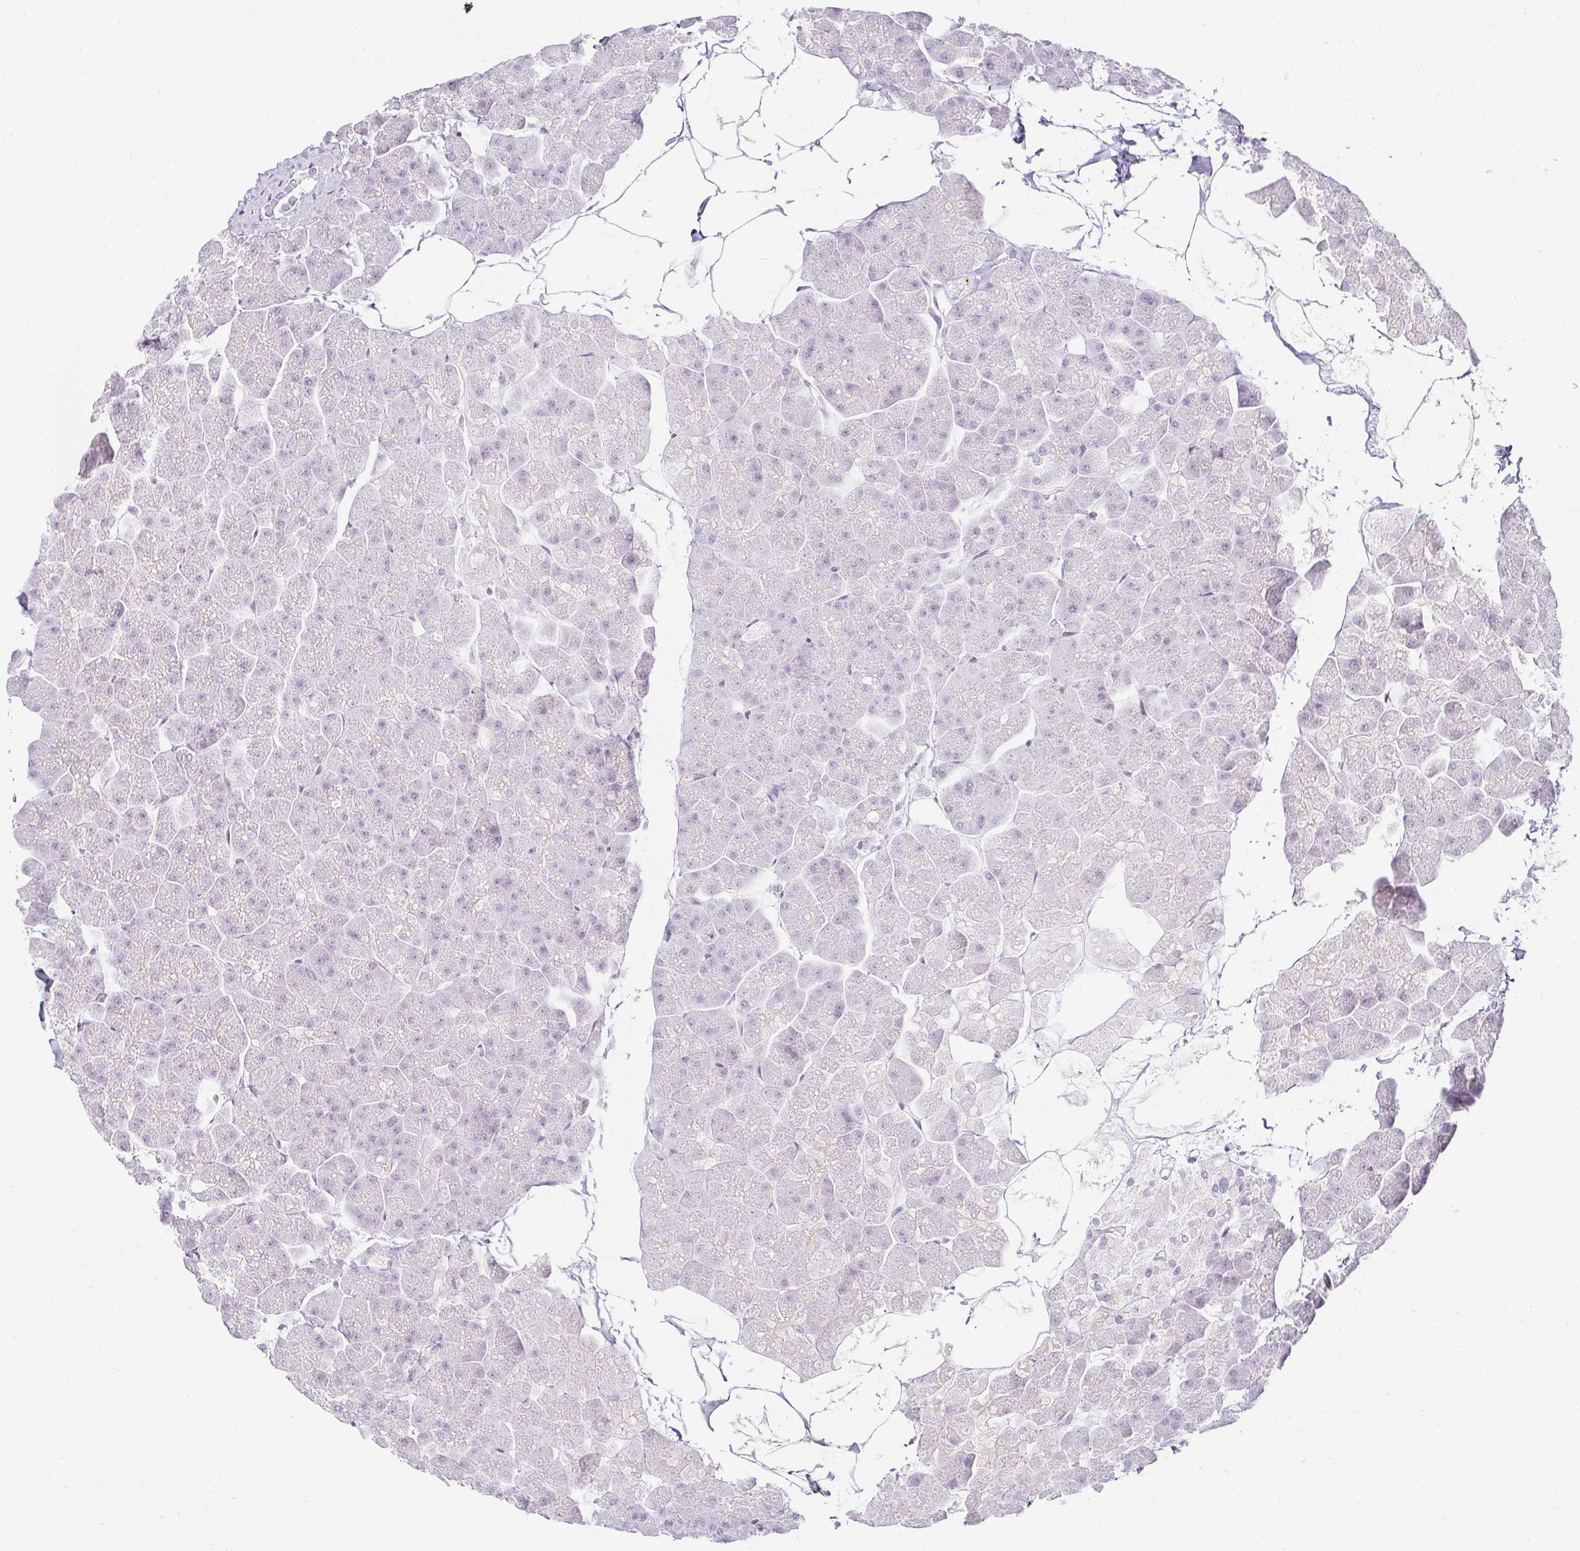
{"staining": {"intensity": "negative", "quantity": "none", "location": "none"}, "tissue": "pancreas", "cell_type": "Exocrine glandular cells", "image_type": "normal", "snomed": [{"axis": "morphology", "description": "Normal tissue, NOS"}, {"axis": "topography", "description": "Pancreas"}], "caption": "This is an immunohistochemistry micrograph of benign human pancreas. There is no positivity in exocrine glandular cells.", "gene": "ACAN", "patient": {"sex": "male", "age": 35}}